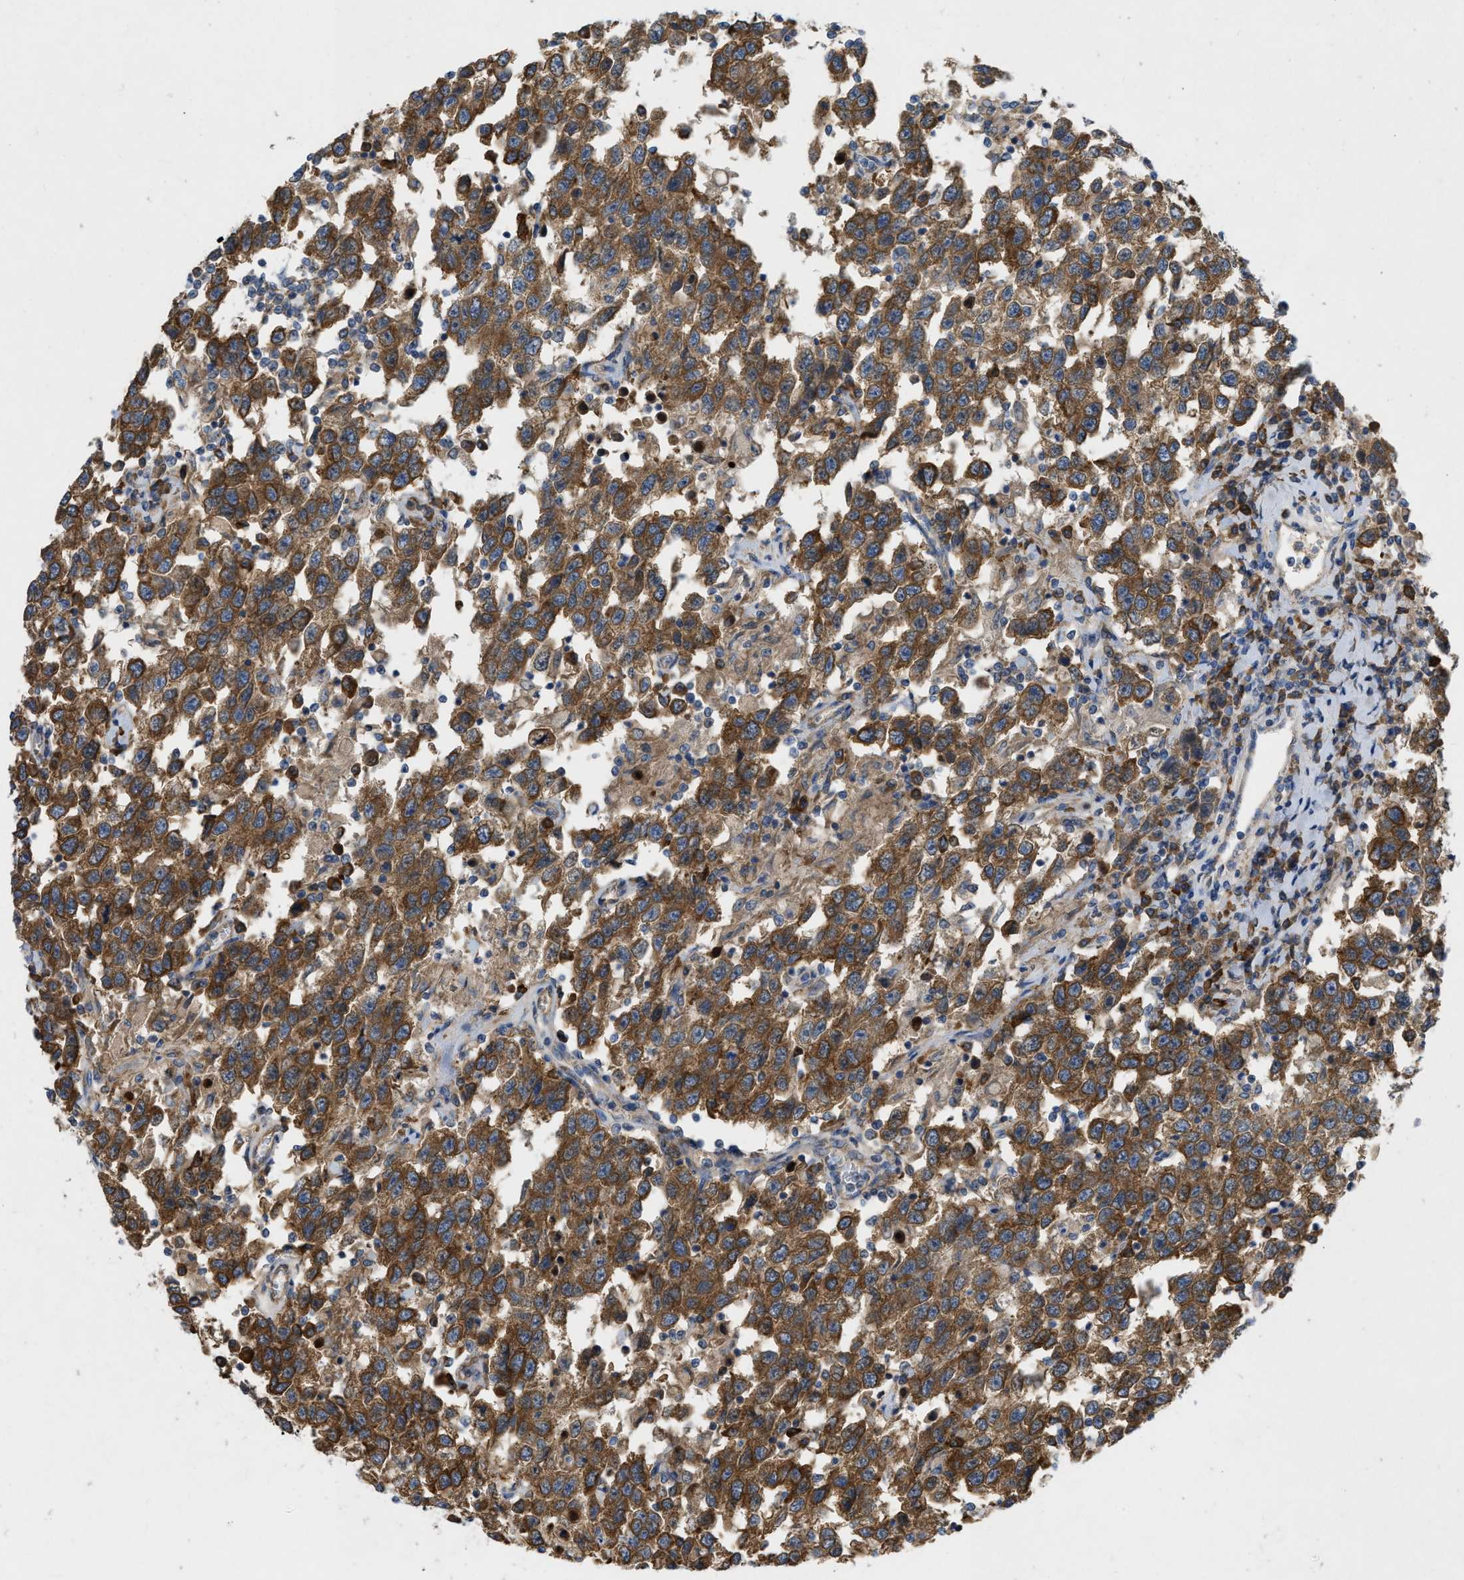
{"staining": {"intensity": "strong", "quantity": ">75%", "location": "cytoplasmic/membranous"}, "tissue": "testis cancer", "cell_type": "Tumor cells", "image_type": "cancer", "snomed": [{"axis": "morphology", "description": "Seminoma, NOS"}, {"axis": "topography", "description": "Testis"}], "caption": "IHC of seminoma (testis) shows high levels of strong cytoplasmic/membranous positivity in about >75% of tumor cells. (Stains: DAB (3,3'-diaminobenzidine) in brown, nuclei in blue, Microscopy: brightfield microscopy at high magnification).", "gene": "TMEM131", "patient": {"sex": "male", "age": 41}}